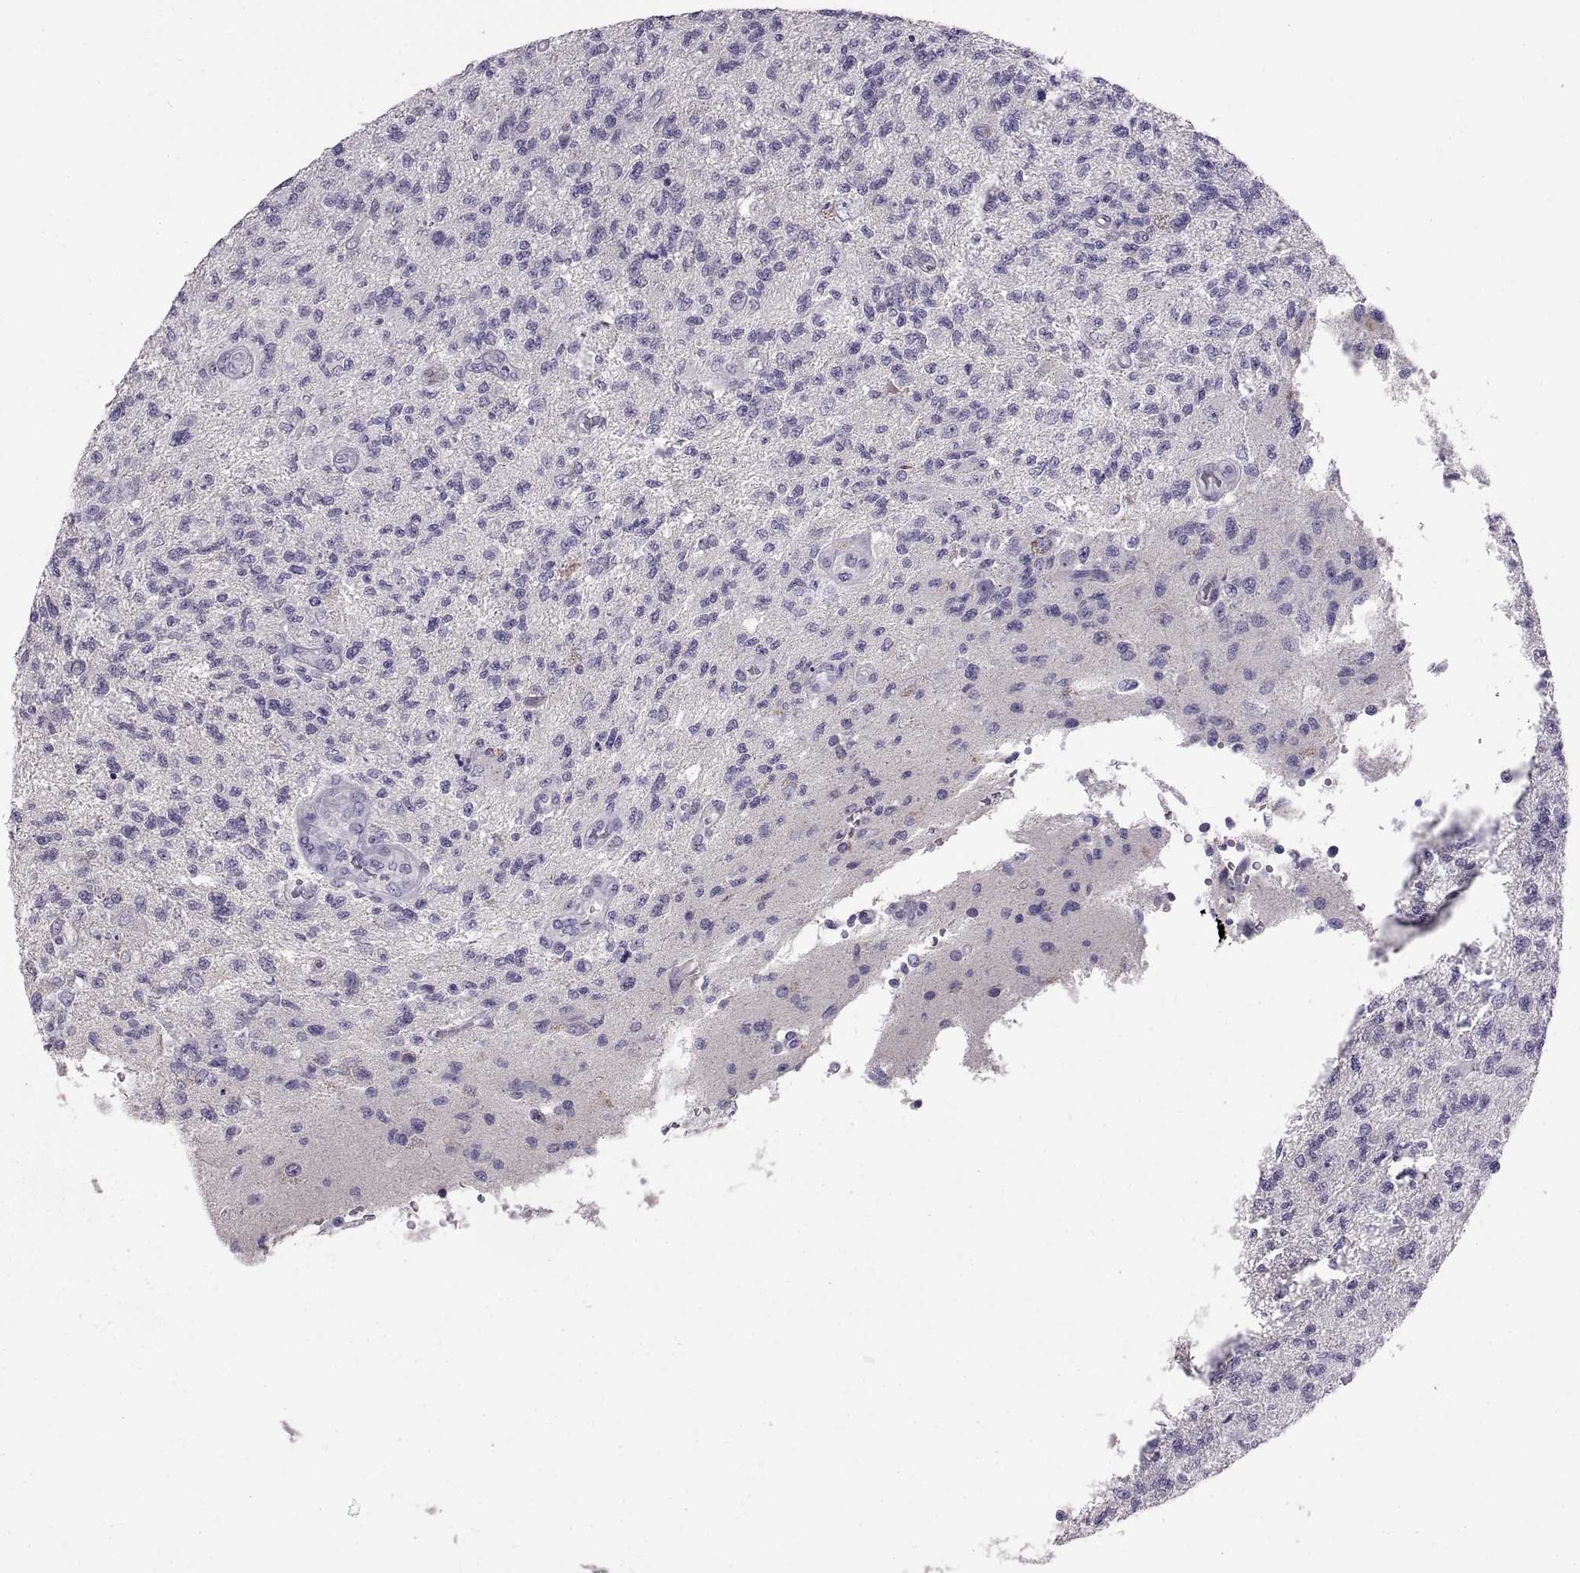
{"staining": {"intensity": "negative", "quantity": "none", "location": "none"}, "tissue": "glioma", "cell_type": "Tumor cells", "image_type": "cancer", "snomed": [{"axis": "morphology", "description": "Glioma, malignant, High grade"}, {"axis": "topography", "description": "Brain"}], "caption": "A high-resolution micrograph shows immunohistochemistry (IHC) staining of high-grade glioma (malignant), which exhibits no significant expression in tumor cells. (Stains: DAB (3,3'-diaminobenzidine) IHC with hematoxylin counter stain, Microscopy: brightfield microscopy at high magnification).", "gene": "ADAM32", "patient": {"sex": "male", "age": 56}}